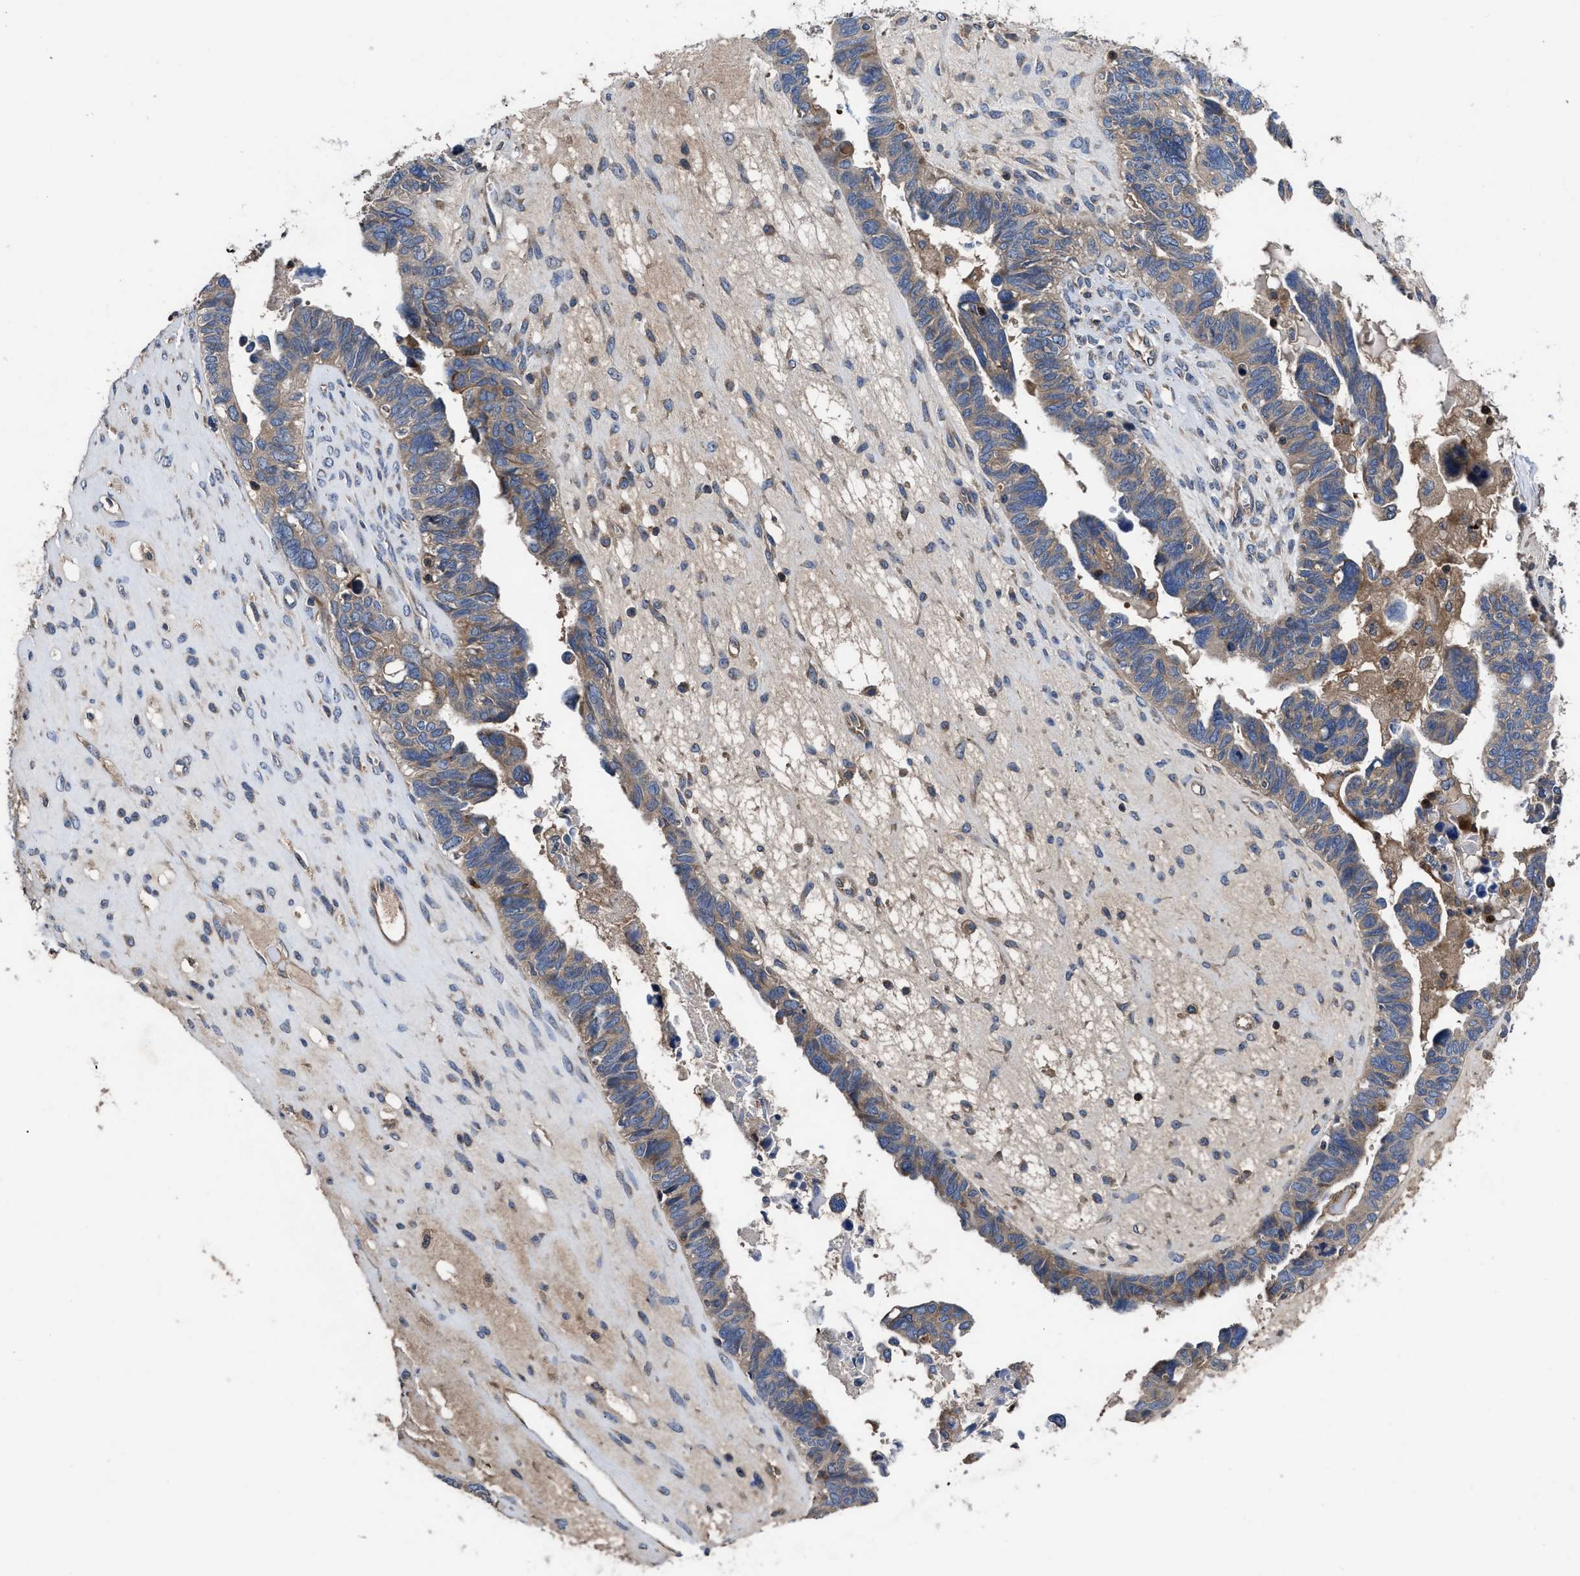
{"staining": {"intensity": "moderate", "quantity": "25%-75%", "location": "cytoplasmic/membranous"}, "tissue": "ovarian cancer", "cell_type": "Tumor cells", "image_type": "cancer", "snomed": [{"axis": "morphology", "description": "Cystadenocarcinoma, serous, NOS"}, {"axis": "topography", "description": "Ovary"}], "caption": "This is an image of immunohistochemistry (IHC) staining of ovarian cancer, which shows moderate expression in the cytoplasmic/membranous of tumor cells.", "gene": "YBEY", "patient": {"sex": "female", "age": 79}}